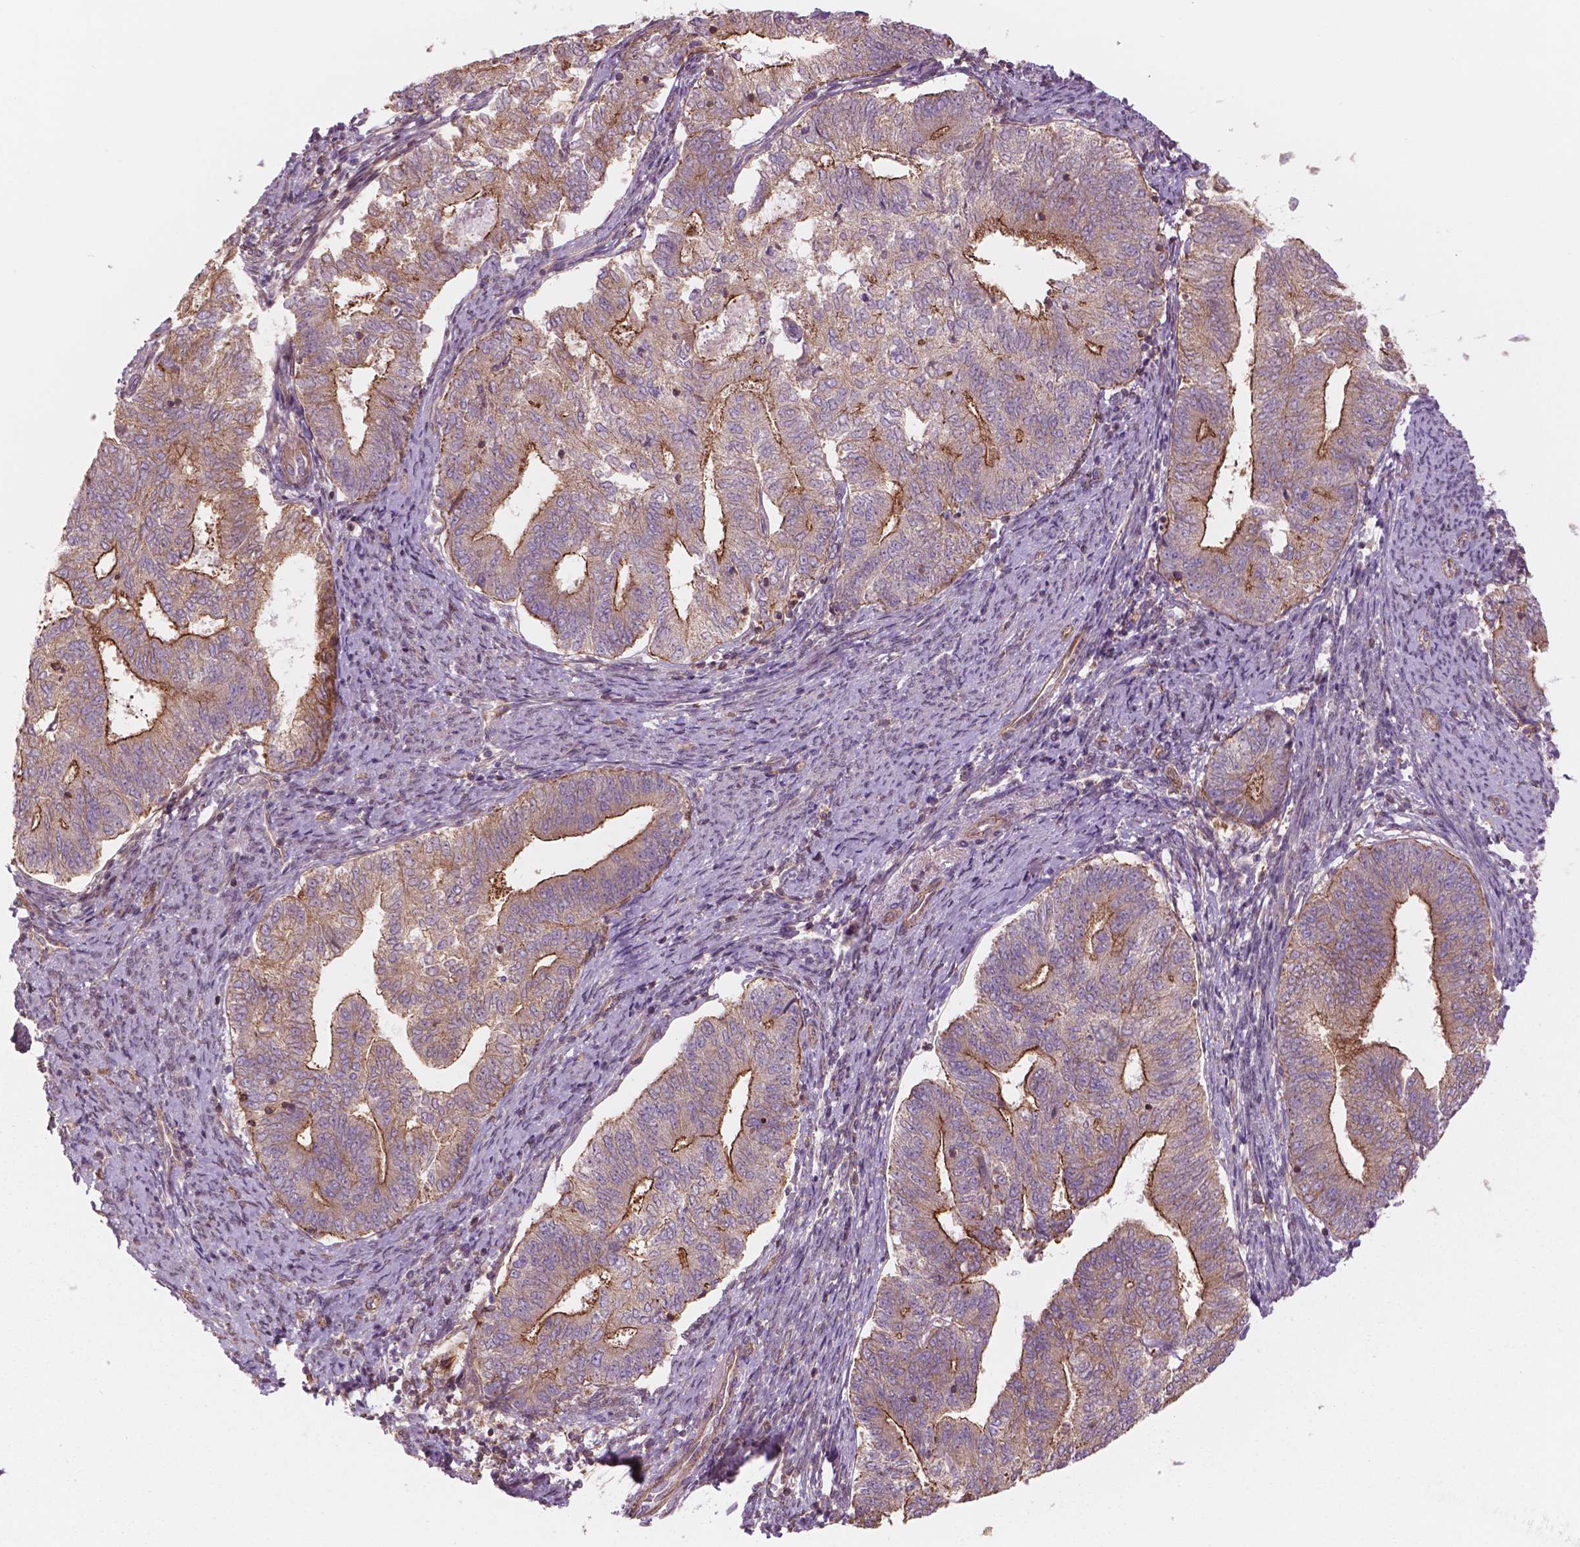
{"staining": {"intensity": "strong", "quantity": "25%-75%", "location": "cytoplasmic/membranous"}, "tissue": "endometrial cancer", "cell_type": "Tumor cells", "image_type": "cancer", "snomed": [{"axis": "morphology", "description": "Adenocarcinoma, NOS"}, {"axis": "topography", "description": "Endometrium"}], "caption": "Tumor cells reveal high levels of strong cytoplasmic/membranous expression in about 25%-75% of cells in human adenocarcinoma (endometrial).", "gene": "SURF4", "patient": {"sex": "female", "age": 65}}